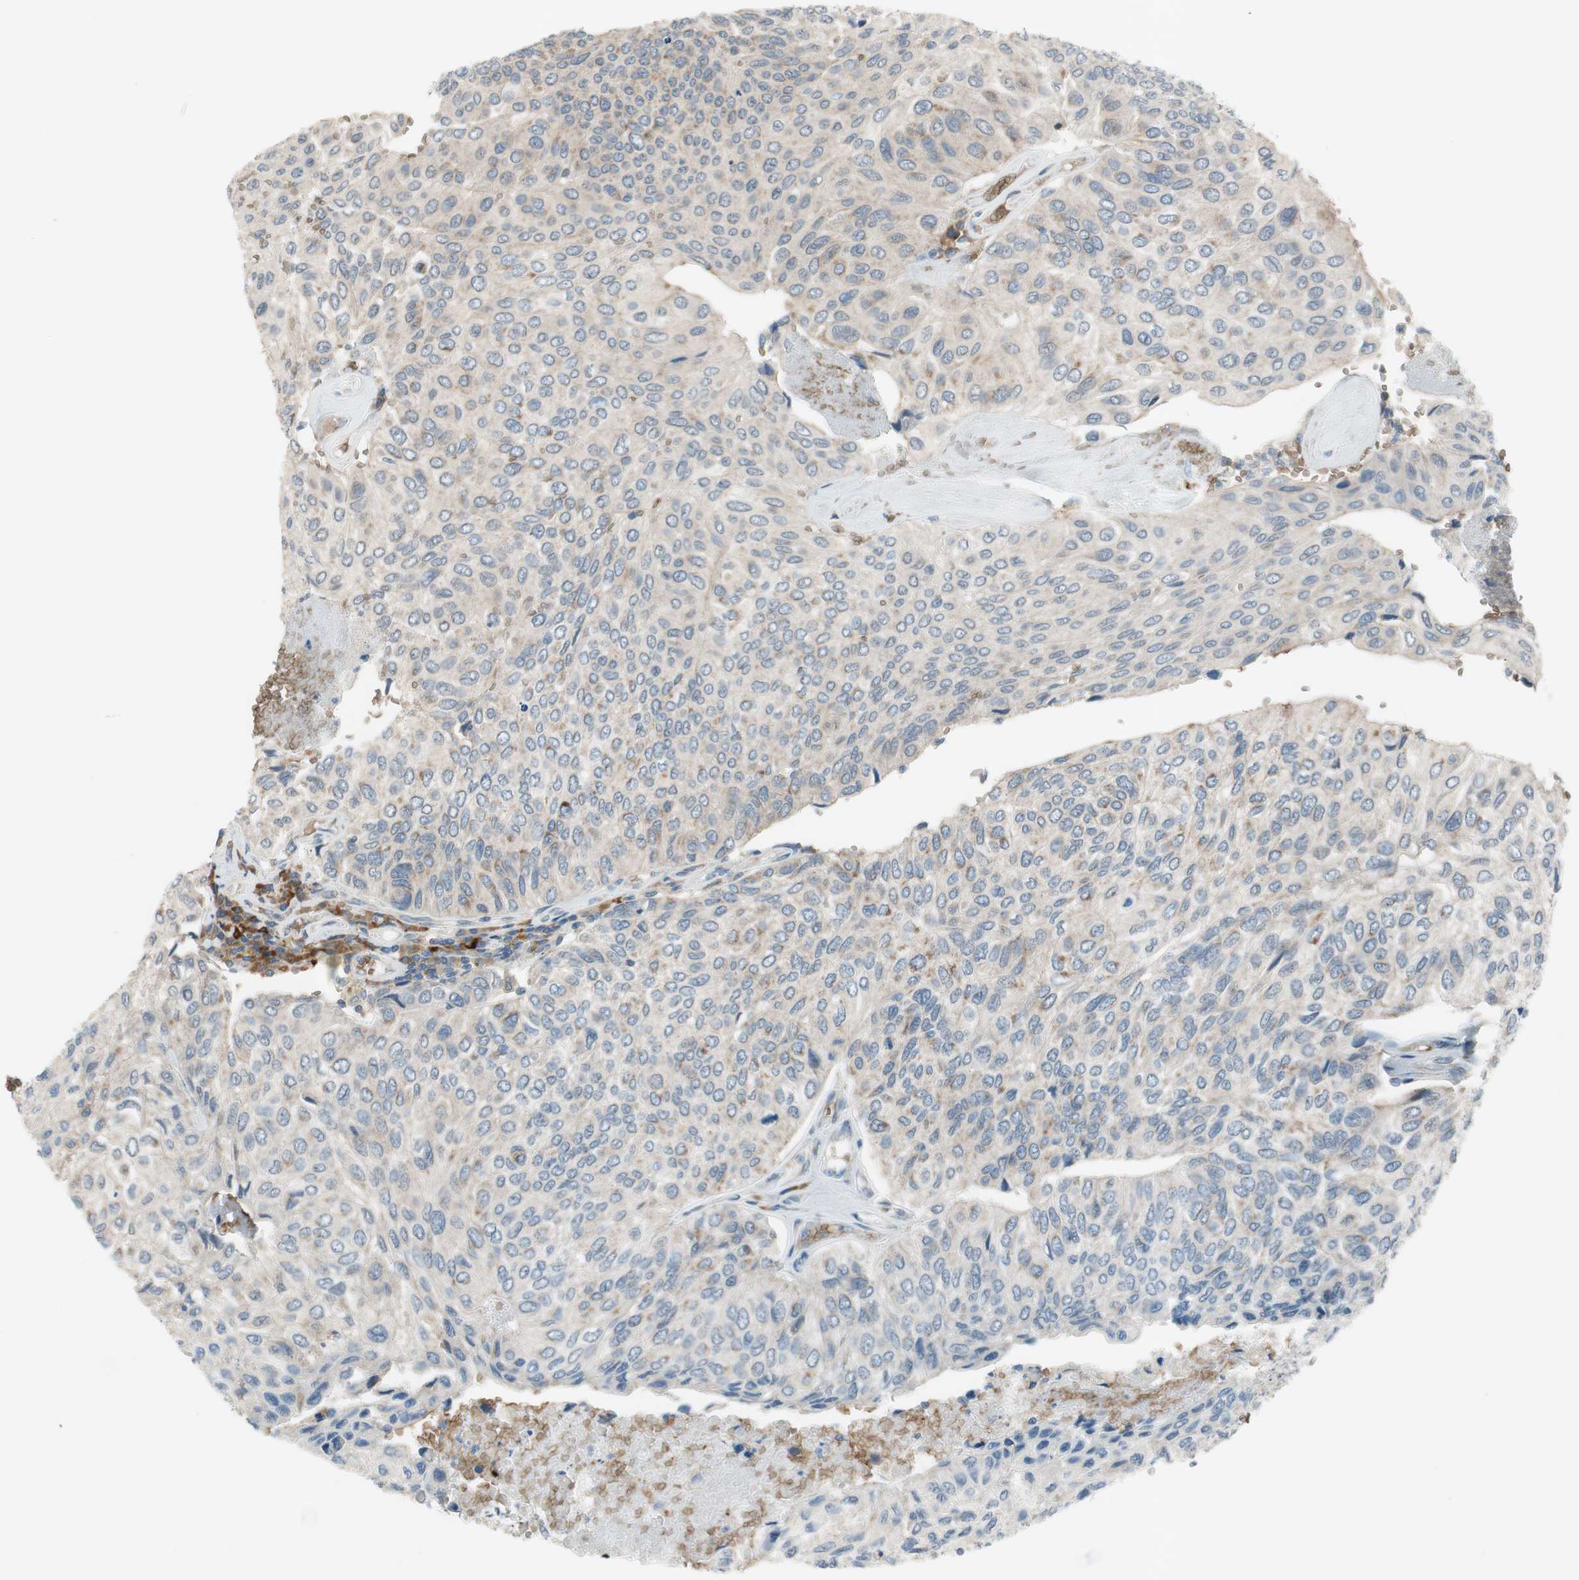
{"staining": {"intensity": "weak", "quantity": "25%-75%", "location": "cytoplasmic/membranous"}, "tissue": "urothelial cancer", "cell_type": "Tumor cells", "image_type": "cancer", "snomed": [{"axis": "morphology", "description": "Urothelial carcinoma, High grade"}, {"axis": "topography", "description": "Urinary bladder"}], "caption": "A brown stain labels weak cytoplasmic/membranous positivity of a protein in human urothelial carcinoma (high-grade) tumor cells.", "gene": "GYPC", "patient": {"sex": "male", "age": 66}}